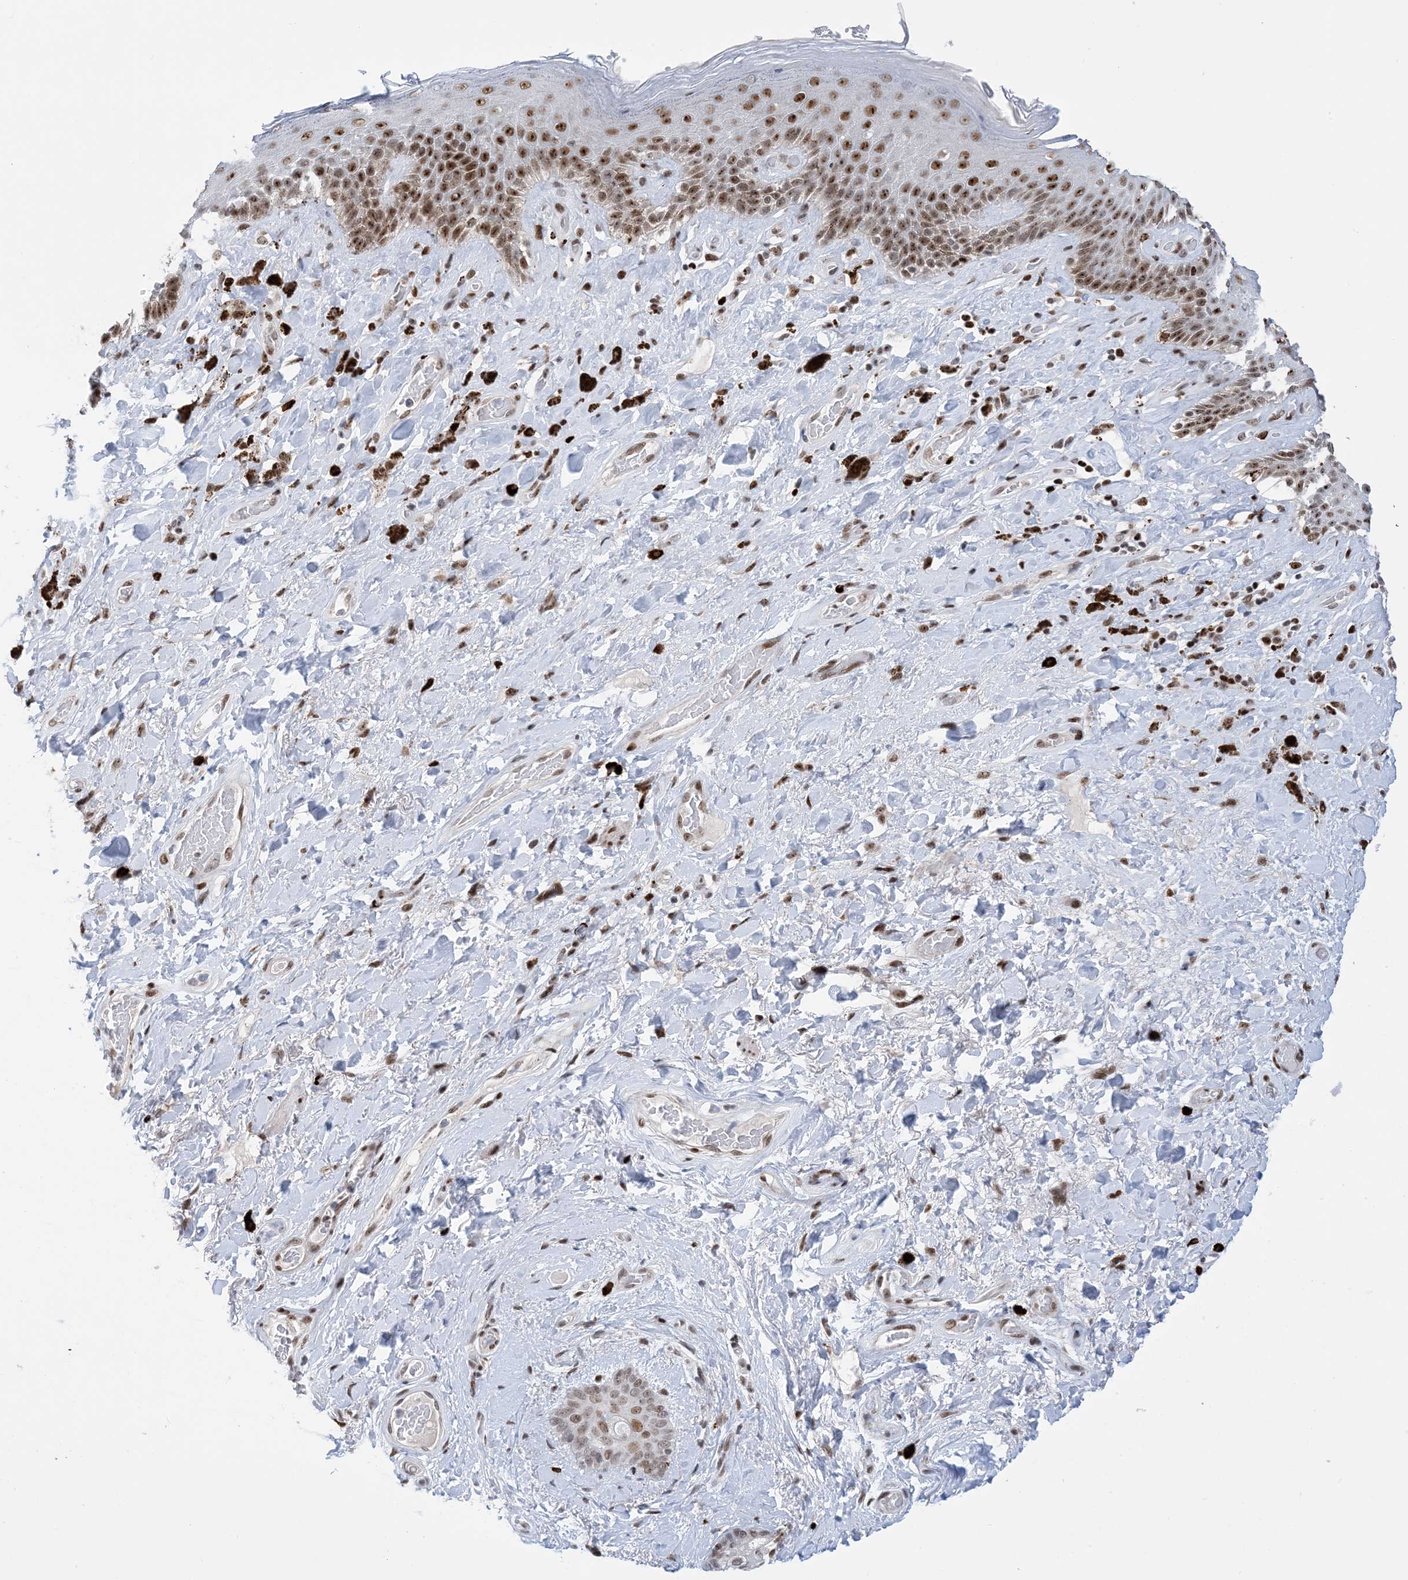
{"staining": {"intensity": "strong", "quantity": ">75%", "location": "nuclear"}, "tissue": "skin", "cell_type": "Epidermal cells", "image_type": "normal", "snomed": [{"axis": "morphology", "description": "Normal tissue, NOS"}, {"axis": "topography", "description": "Anal"}], "caption": "Immunohistochemical staining of benign skin exhibits high levels of strong nuclear positivity in about >75% of epidermal cells.", "gene": "TSPYL1", "patient": {"sex": "female", "age": 78}}